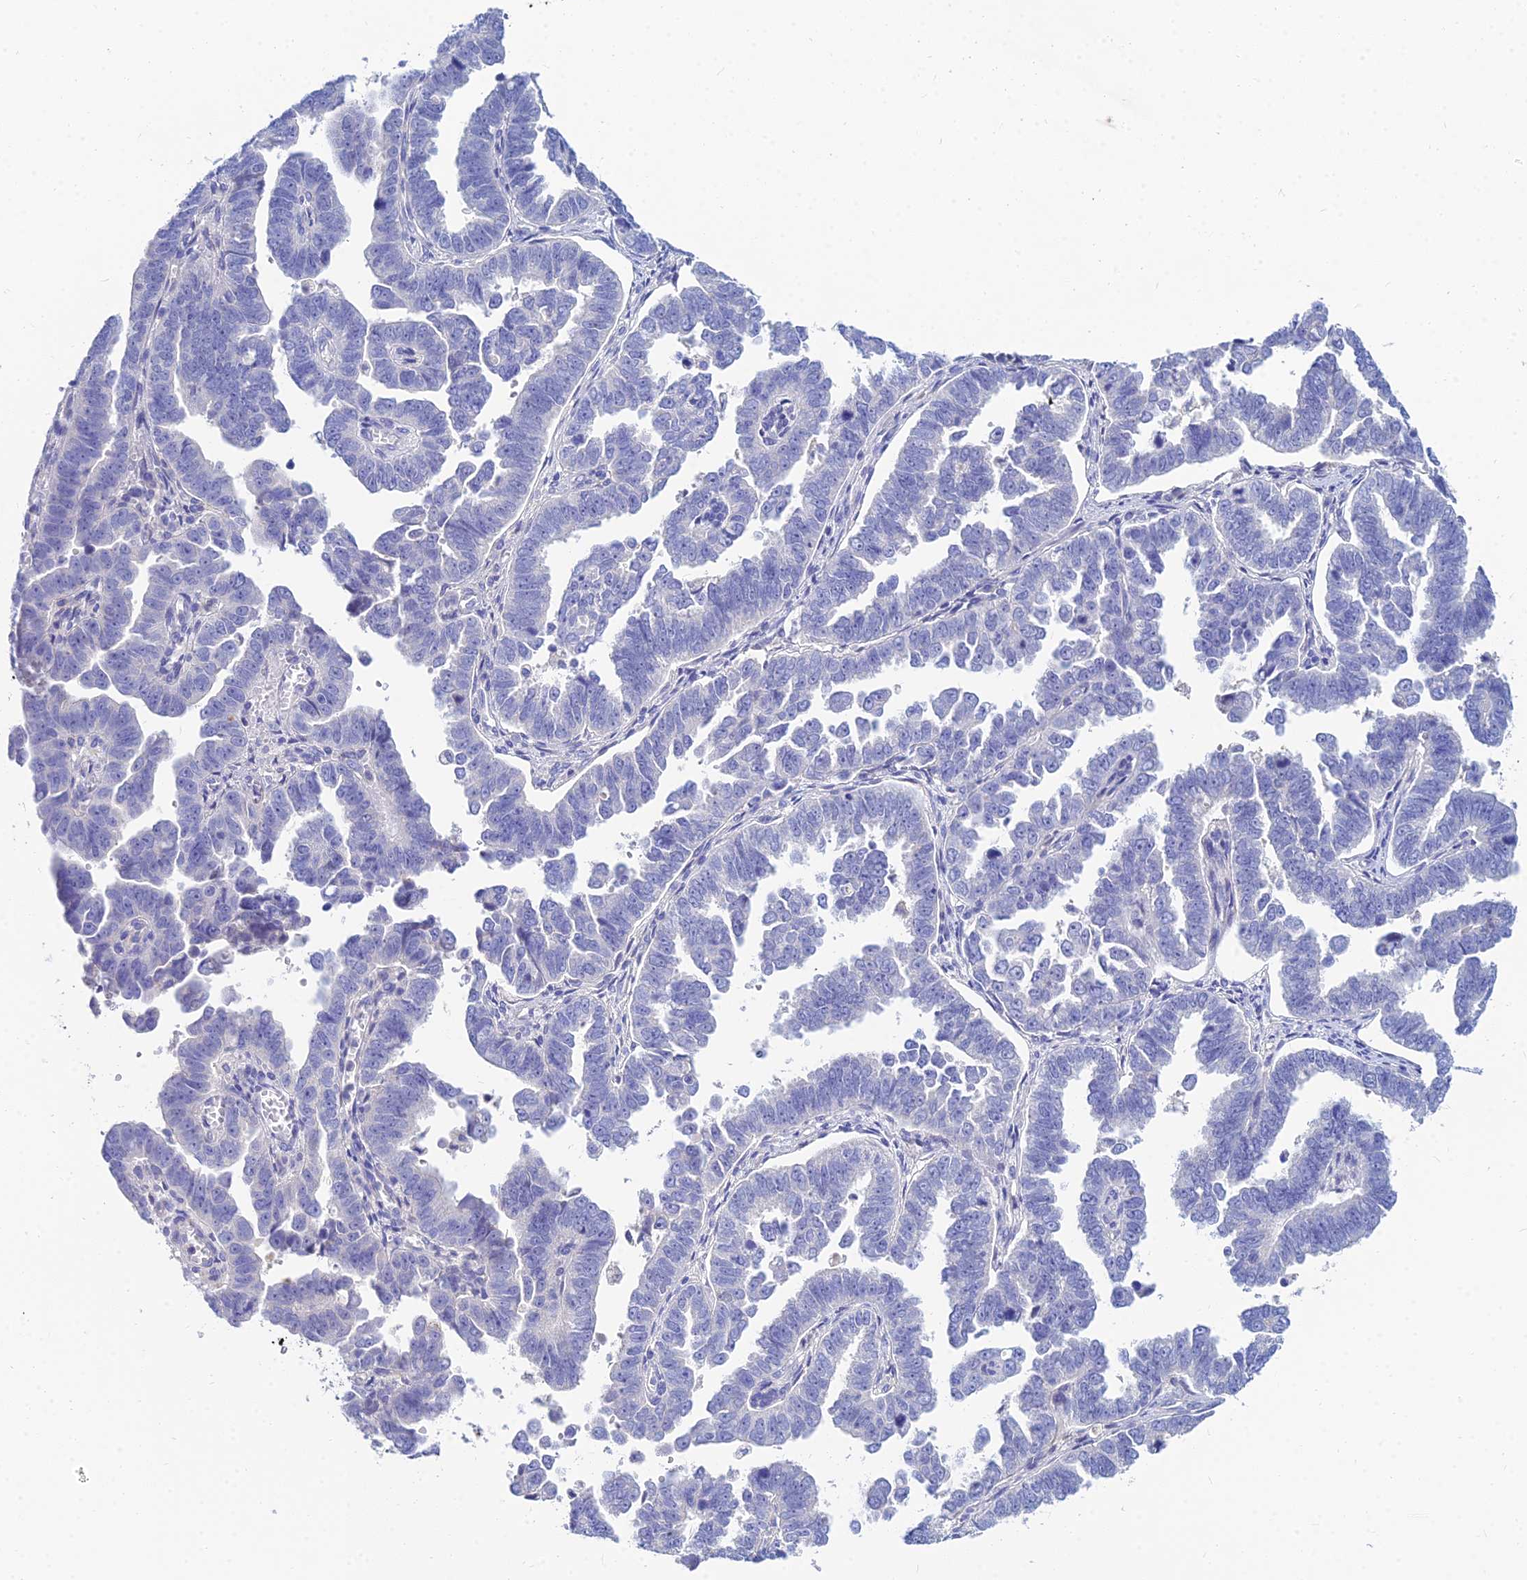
{"staining": {"intensity": "negative", "quantity": "none", "location": "none"}, "tissue": "endometrial cancer", "cell_type": "Tumor cells", "image_type": "cancer", "snomed": [{"axis": "morphology", "description": "Adenocarcinoma, NOS"}, {"axis": "topography", "description": "Endometrium"}], "caption": "Immunohistochemistry micrograph of endometrial cancer stained for a protein (brown), which demonstrates no positivity in tumor cells.", "gene": "ZNF552", "patient": {"sex": "female", "age": 75}}